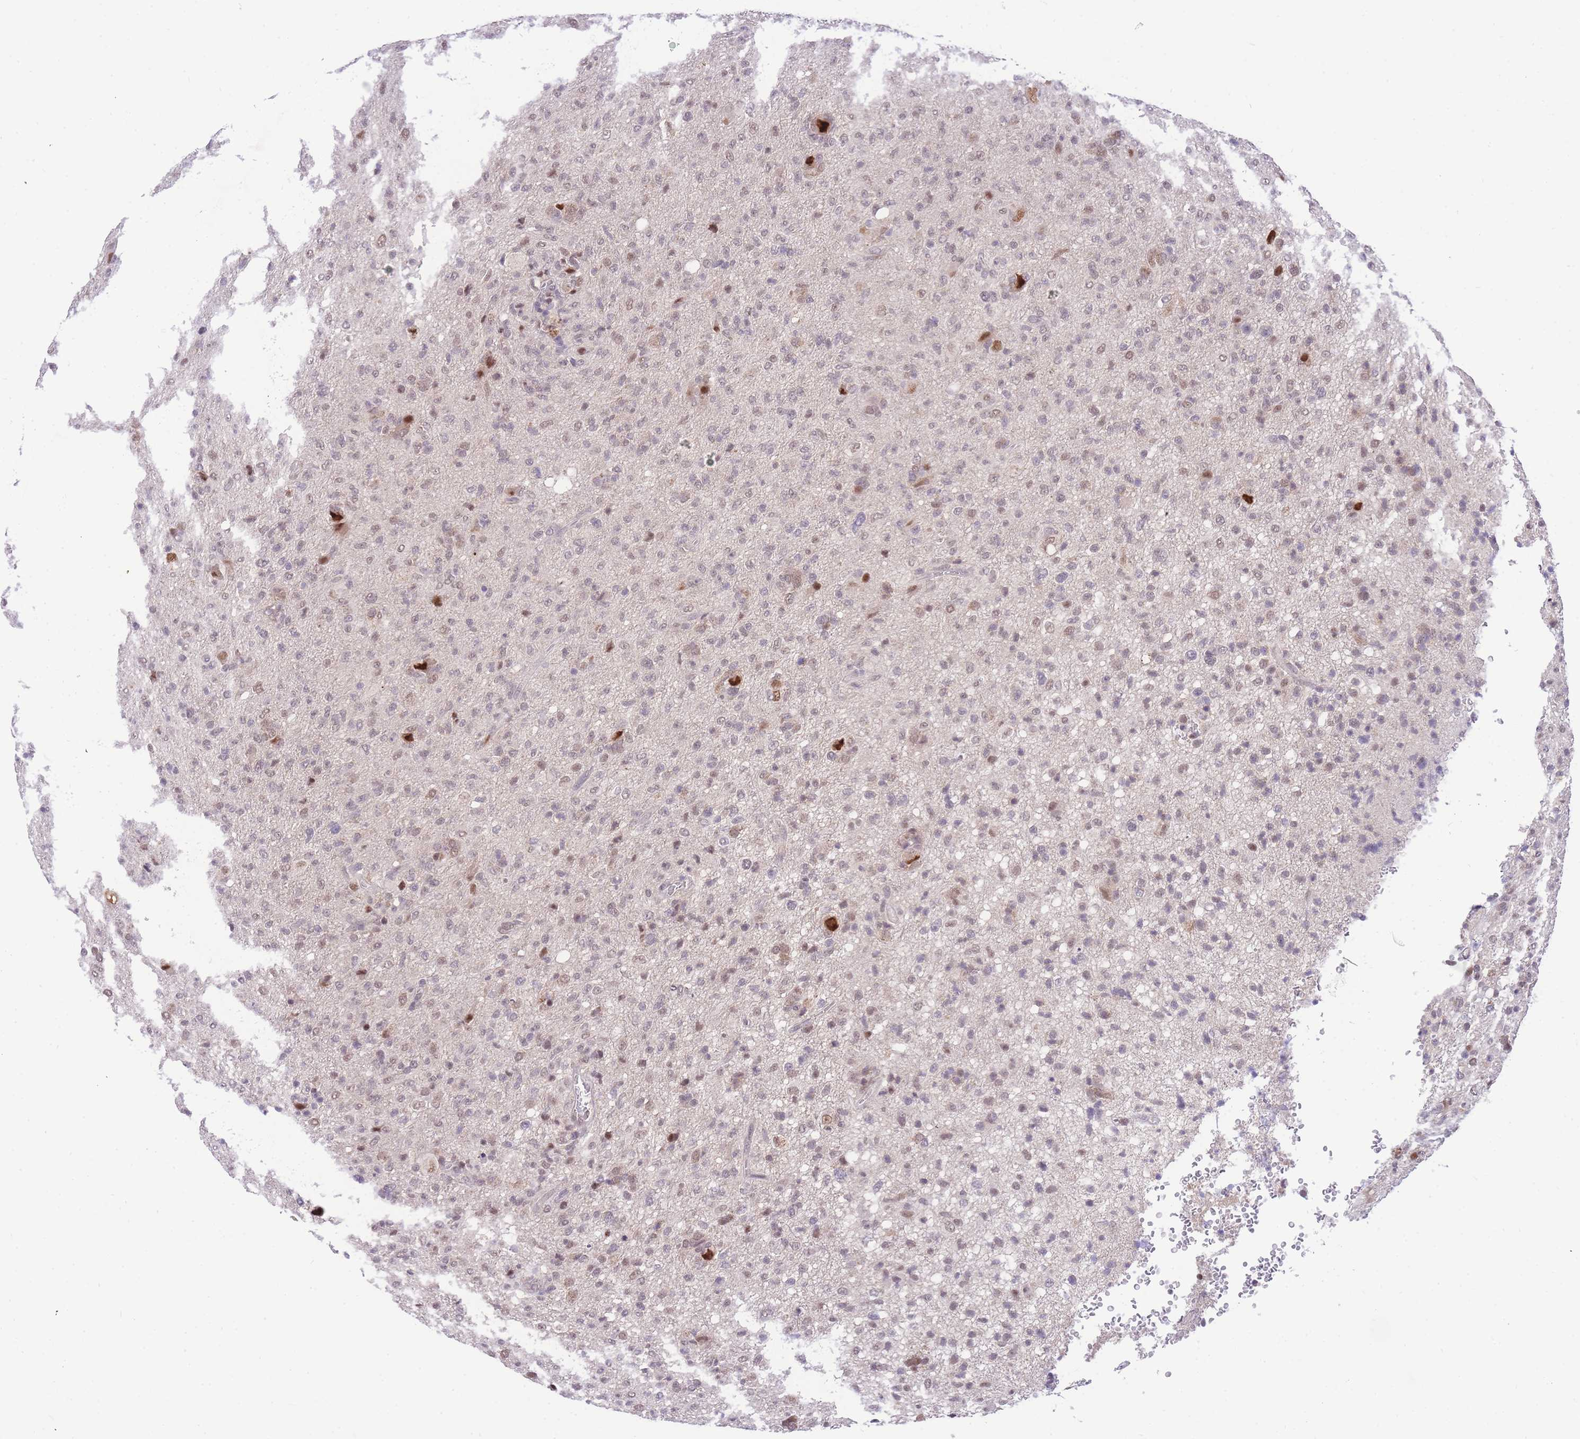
{"staining": {"intensity": "weak", "quantity": "25%-75%", "location": "nuclear"}, "tissue": "glioma", "cell_type": "Tumor cells", "image_type": "cancer", "snomed": [{"axis": "morphology", "description": "Glioma, malignant, High grade"}, {"axis": "topography", "description": "Brain"}], "caption": "An IHC photomicrograph of tumor tissue is shown. Protein staining in brown labels weak nuclear positivity in glioma within tumor cells.", "gene": "PUS10", "patient": {"sex": "female", "age": 57}}